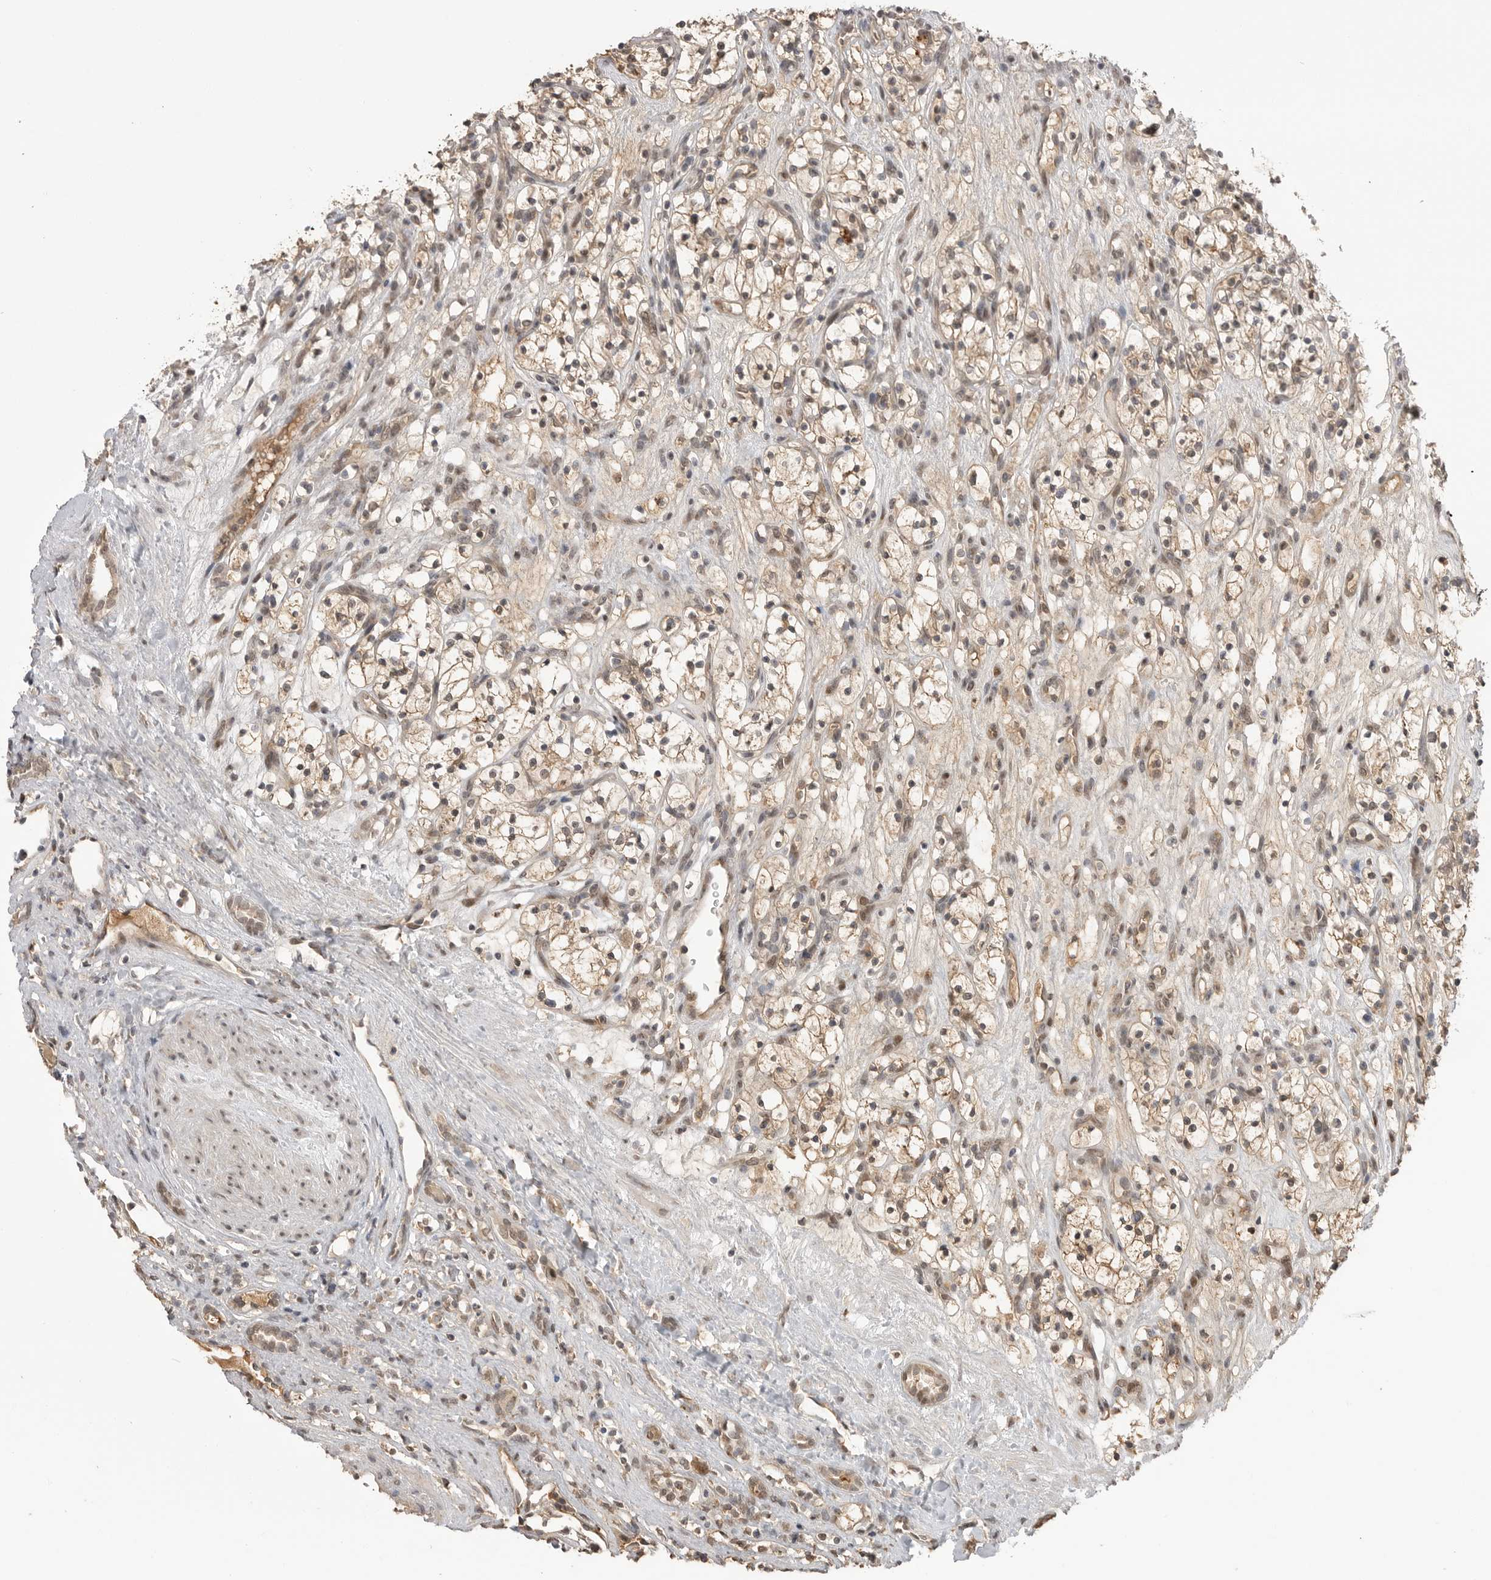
{"staining": {"intensity": "moderate", "quantity": "25%-75%", "location": "cytoplasmic/membranous,nuclear"}, "tissue": "renal cancer", "cell_type": "Tumor cells", "image_type": "cancer", "snomed": [{"axis": "morphology", "description": "Adenocarcinoma, NOS"}, {"axis": "topography", "description": "Kidney"}], "caption": "High-power microscopy captured an immunohistochemistry (IHC) photomicrograph of adenocarcinoma (renal), revealing moderate cytoplasmic/membranous and nuclear expression in about 25%-75% of tumor cells. (DAB (3,3'-diaminobenzidine) IHC with brightfield microscopy, high magnification).", "gene": "ASPSCR1", "patient": {"sex": "female", "age": 57}}